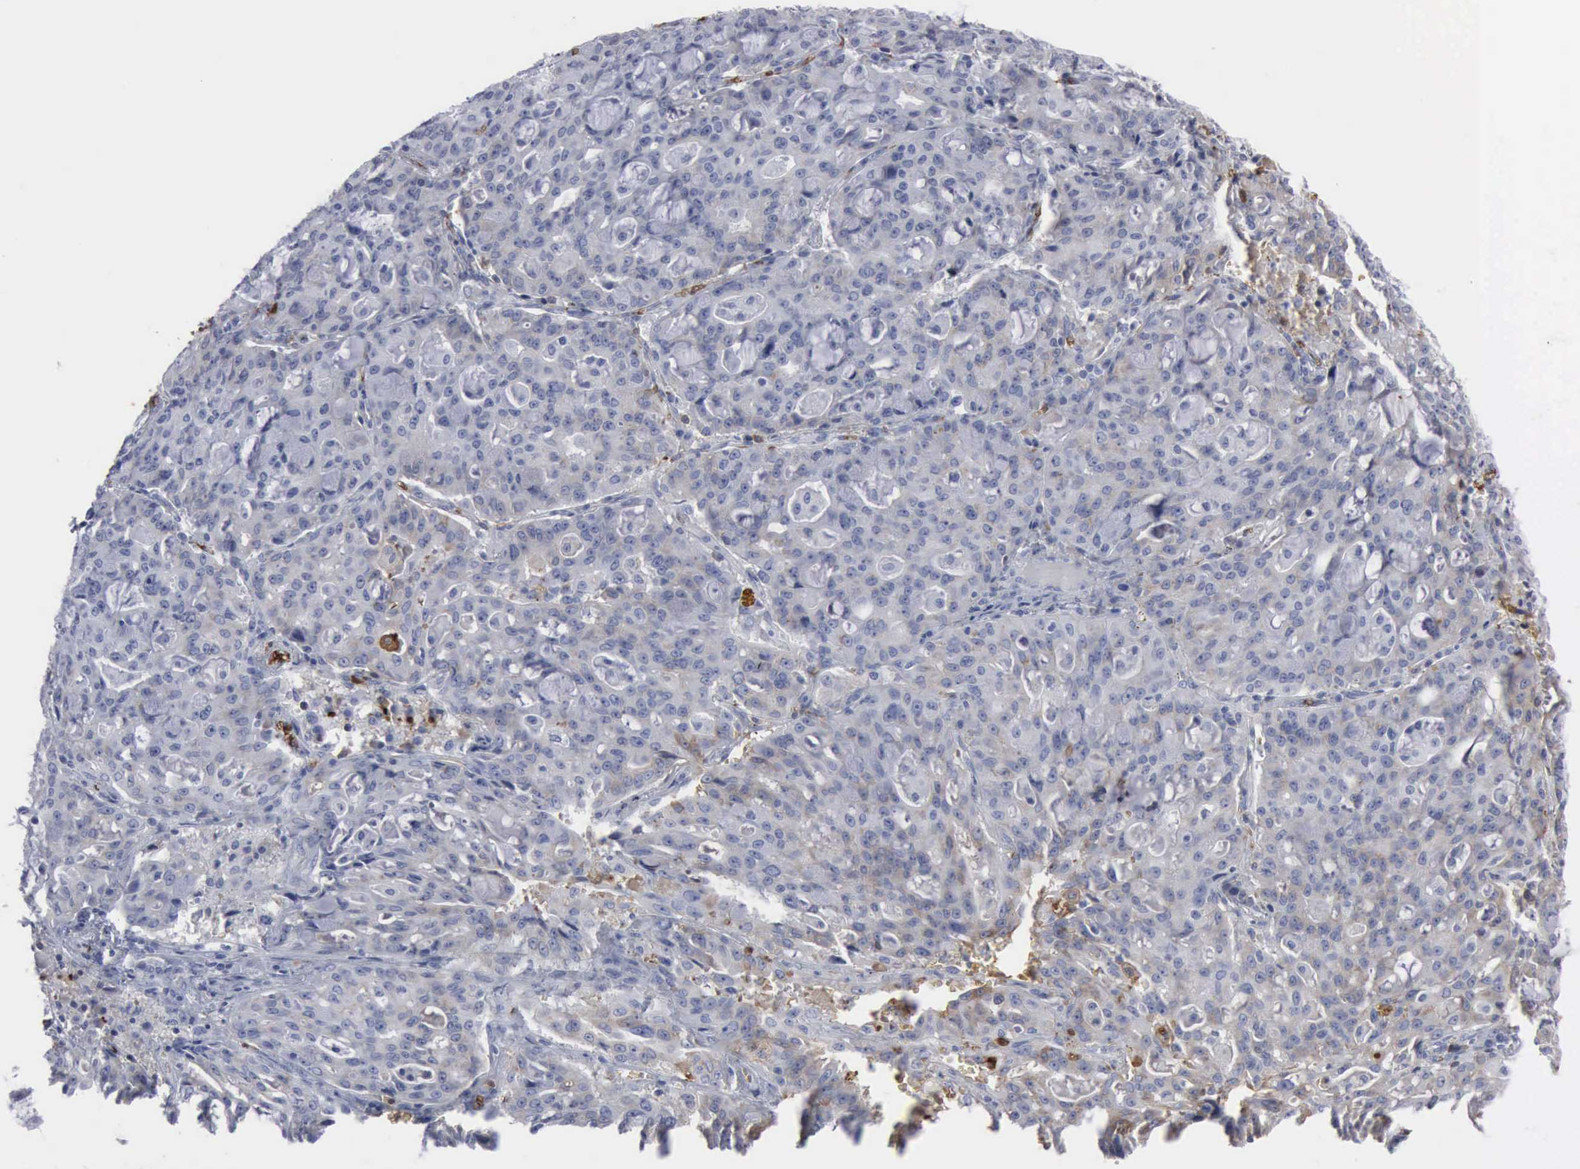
{"staining": {"intensity": "weak", "quantity": "<25%", "location": "cytoplasmic/membranous"}, "tissue": "lung cancer", "cell_type": "Tumor cells", "image_type": "cancer", "snomed": [{"axis": "morphology", "description": "Adenocarcinoma, NOS"}, {"axis": "topography", "description": "Lung"}], "caption": "Immunohistochemical staining of human lung cancer reveals no significant positivity in tumor cells.", "gene": "TGFB1", "patient": {"sex": "female", "age": 44}}